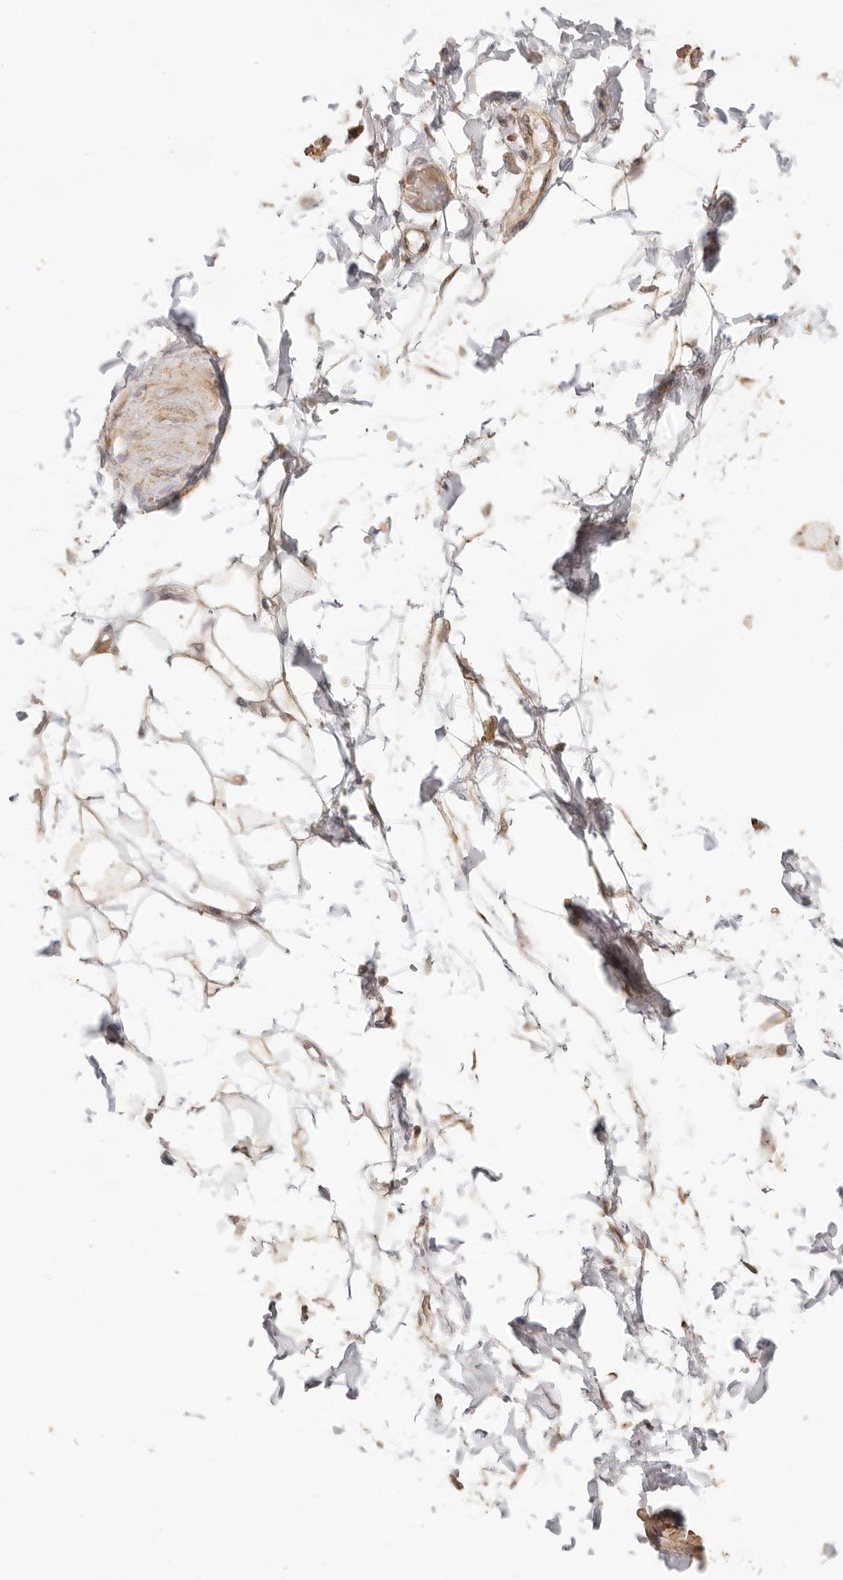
{"staining": {"intensity": "moderate", "quantity": ">75%", "location": "cytoplasmic/membranous"}, "tissue": "soft tissue", "cell_type": "Fibroblasts", "image_type": "normal", "snomed": [{"axis": "morphology", "description": "Normal tissue, NOS"}, {"axis": "topography", "description": "Adipose tissue"}, {"axis": "topography", "description": "Vascular tissue"}, {"axis": "topography", "description": "Peripheral nerve tissue"}], "caption": "Soft tissue was stained to show a protein in brown. There is medium levels of moderate cytoplasmic/membranous positivity in approximately >75% of fibroblasts. The staining was performed using DAB (3,3'-diaminobenzidine) to visualize the protein expression in brown, while the nuclei were stained in blue with hematoxylin (Magnification: 20x).", "gene": "NDUFB11", "patient": {"sex": "male", "age": 25}}